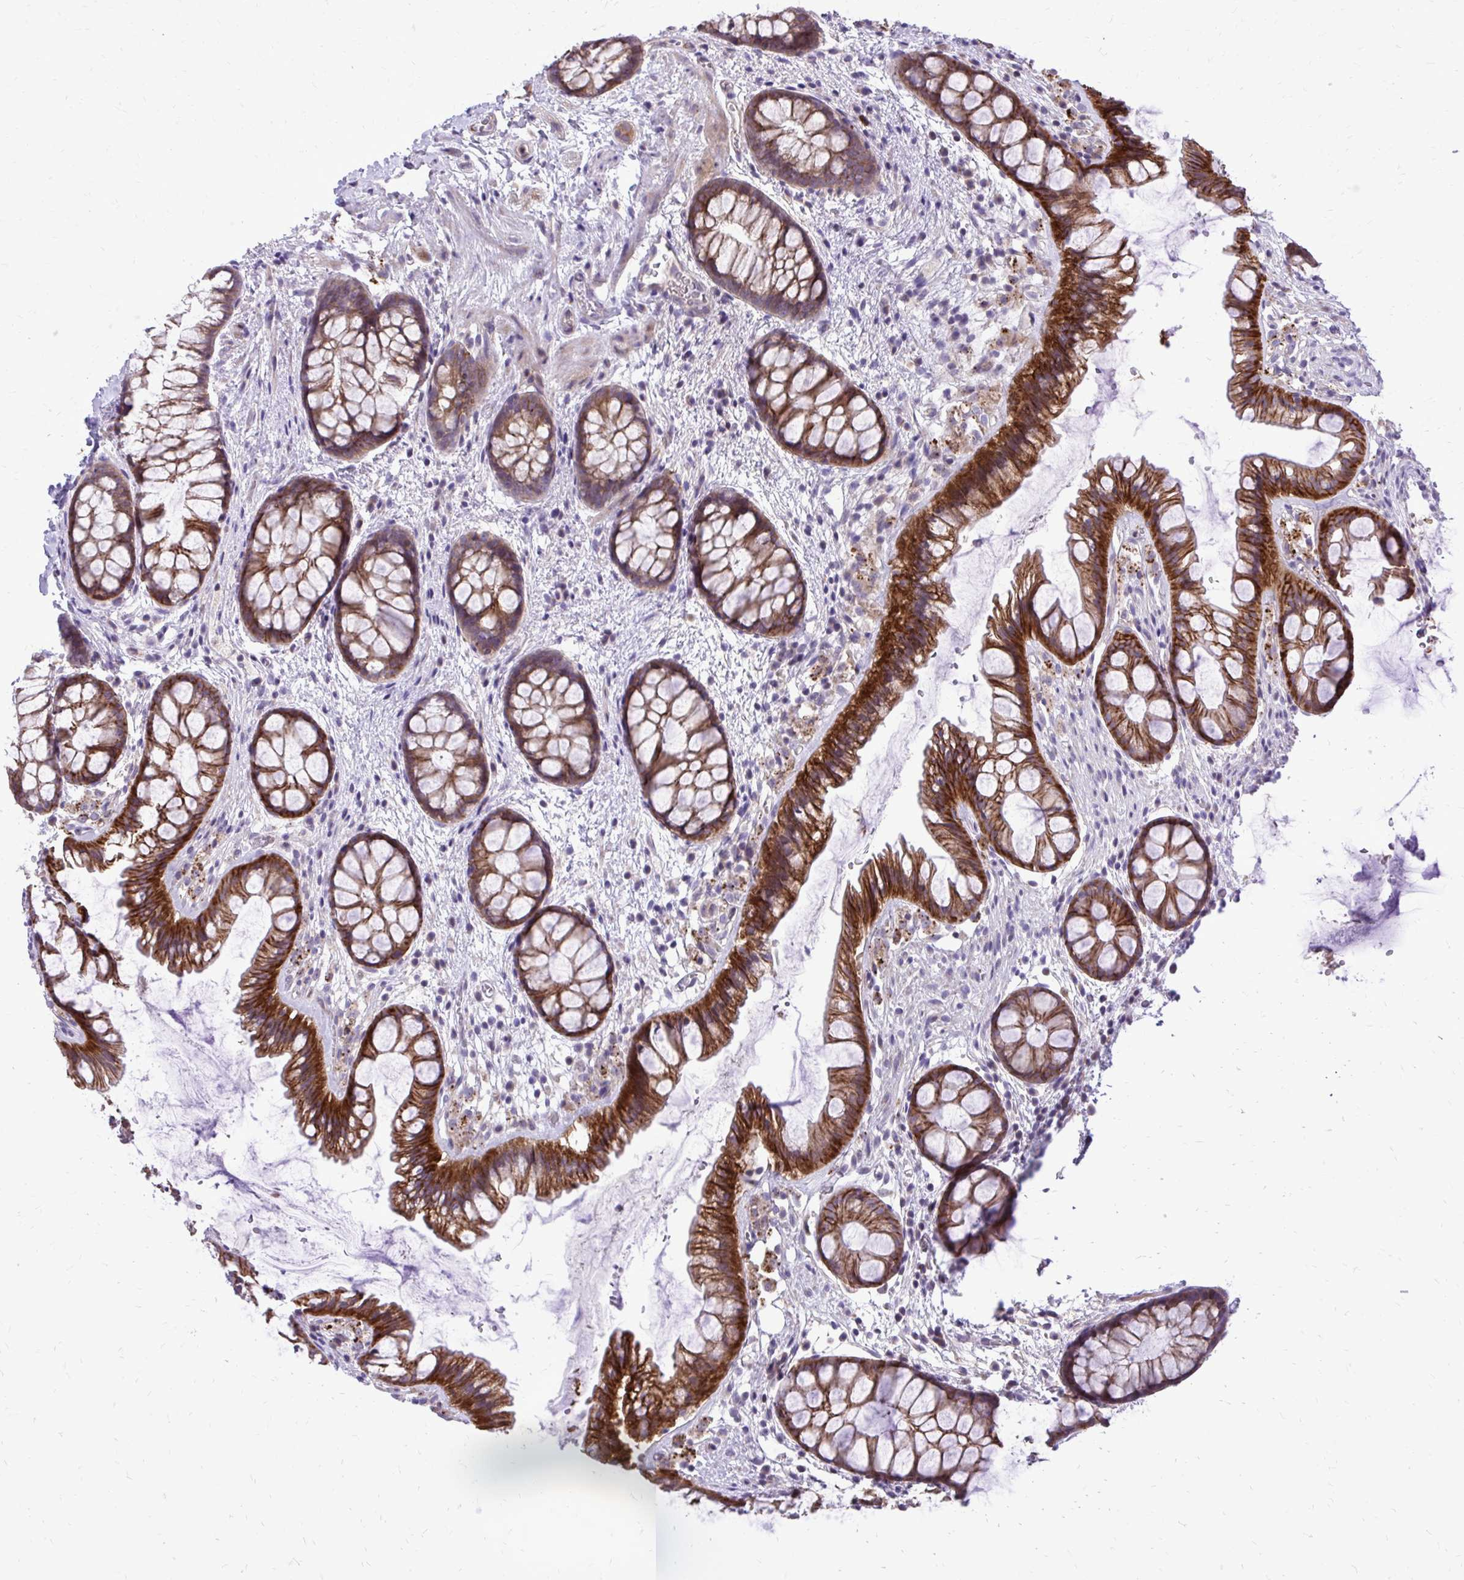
{"staining": {"intensity": "strong", "quantity": ">75%", "location": "cytoplasmic/membranous"}, "tissue": "rectum", "cell_type": "Glandular cells", "image_type": "normal", "snomed": [{"axis": "morphology", "description": "Normal tissue, NOS"}, {"axis": "topography", "description": "Rectum"}], "caption": "Protein expression analysis of unremarkable rectum reveals strong cytoplasmic/membranous positivity in approximately >75% of glandular cells. Nuclei are stained in blue.", "gene": "ABCC3", "patient": {"sex": "female", "age": 62}}